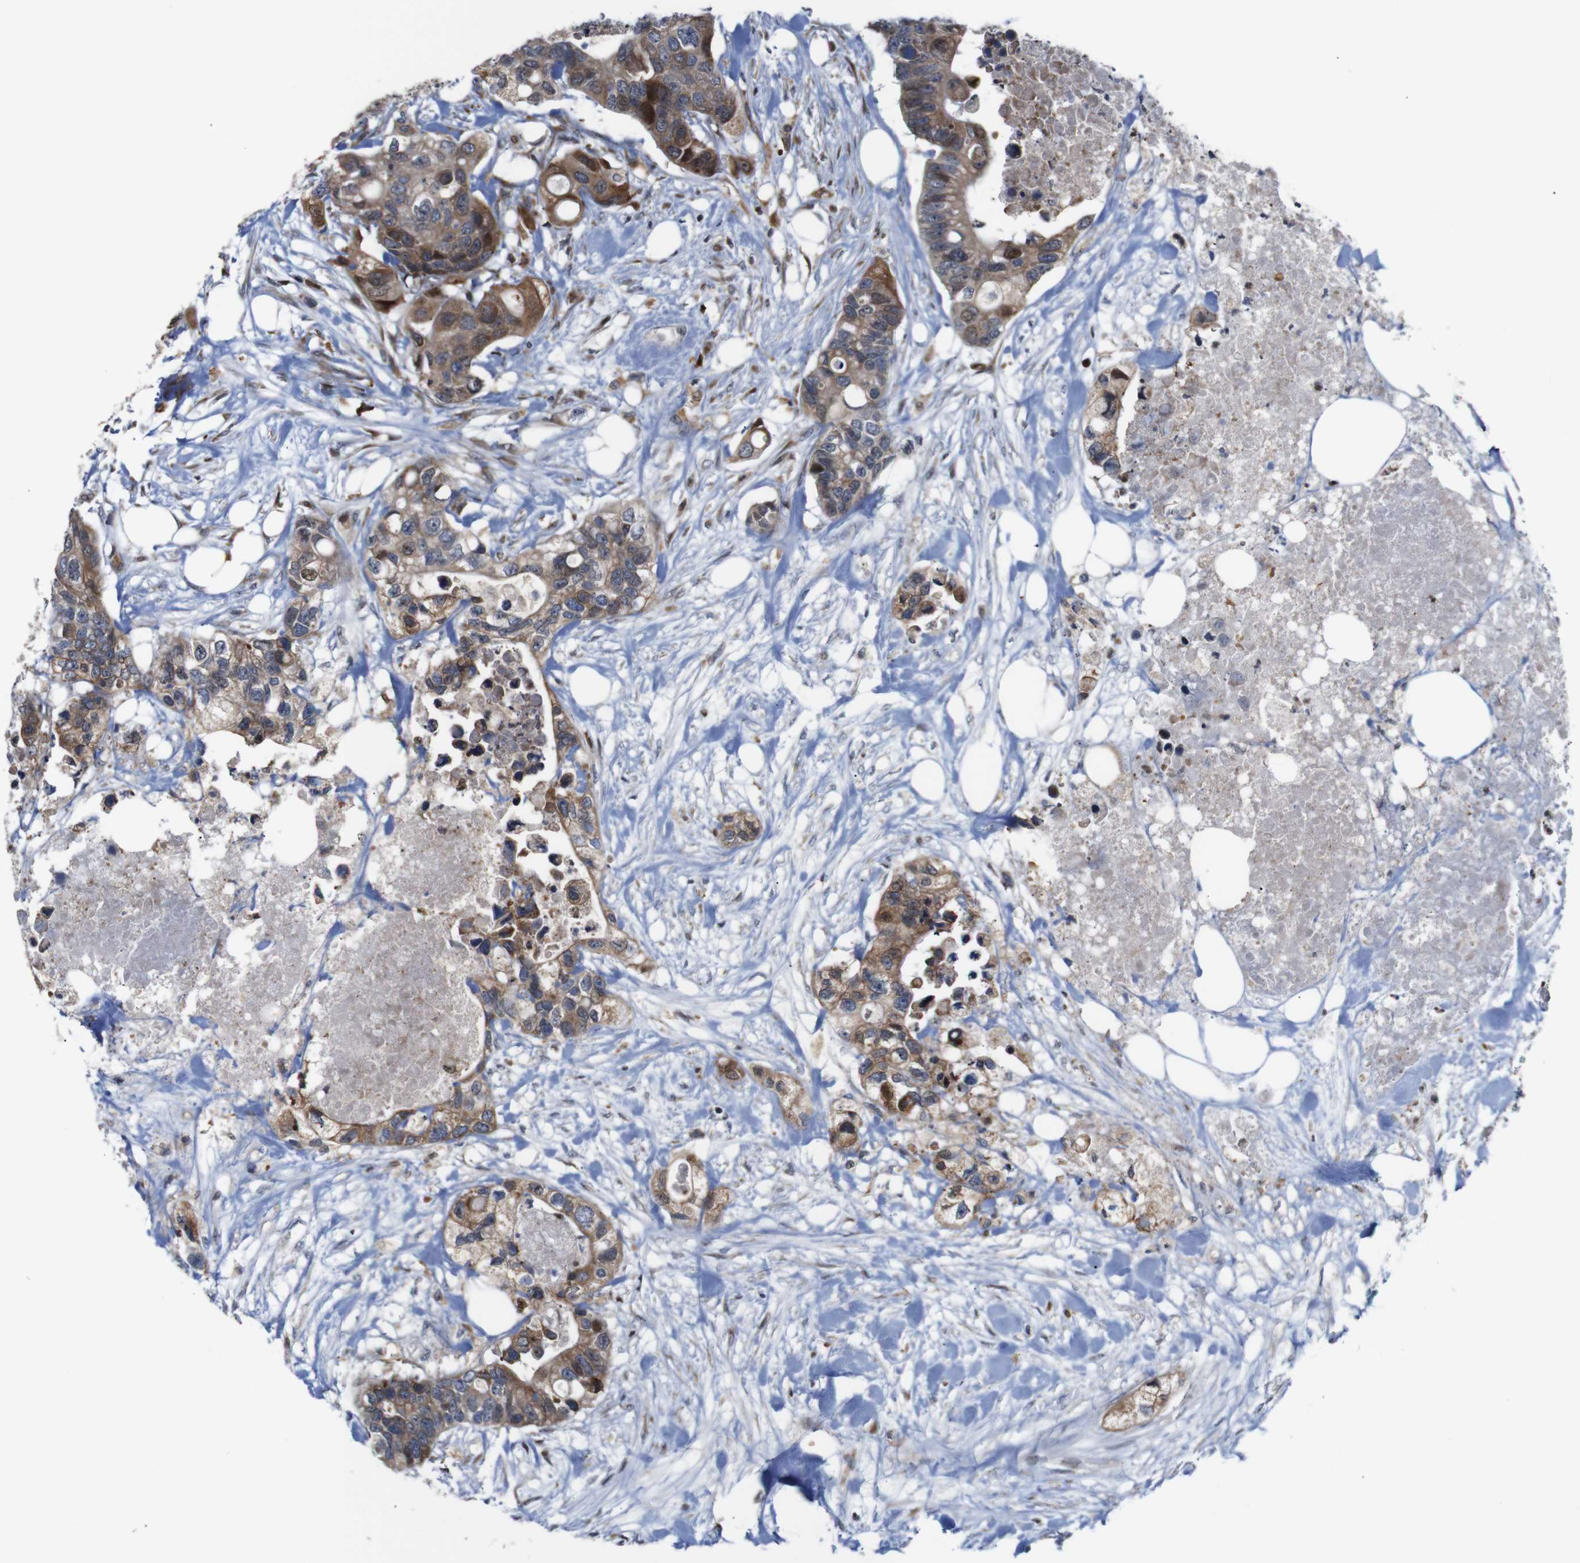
{"staining": {"intensity": "moderate", "quantity": ">75%", "location": "cytoplasmic/membranous"}, "tissue": "colorectal cancer", "cell_type": "Tumor cells", "image_type": "cancer", "snomed": [{"axis": "morphology", "description": "Adenocarcinoma, NOS"}, {"axis": "topography", "description": "Colon"}], "caption": "Colorectal adenocarcinoma stained for a protein displays moderate cytoplasmic/membranous positivity in tumor cells. Nuclei are stained in blue.", "gene": "PTPN1", "patient": {"sex": "female", "age": 57}}